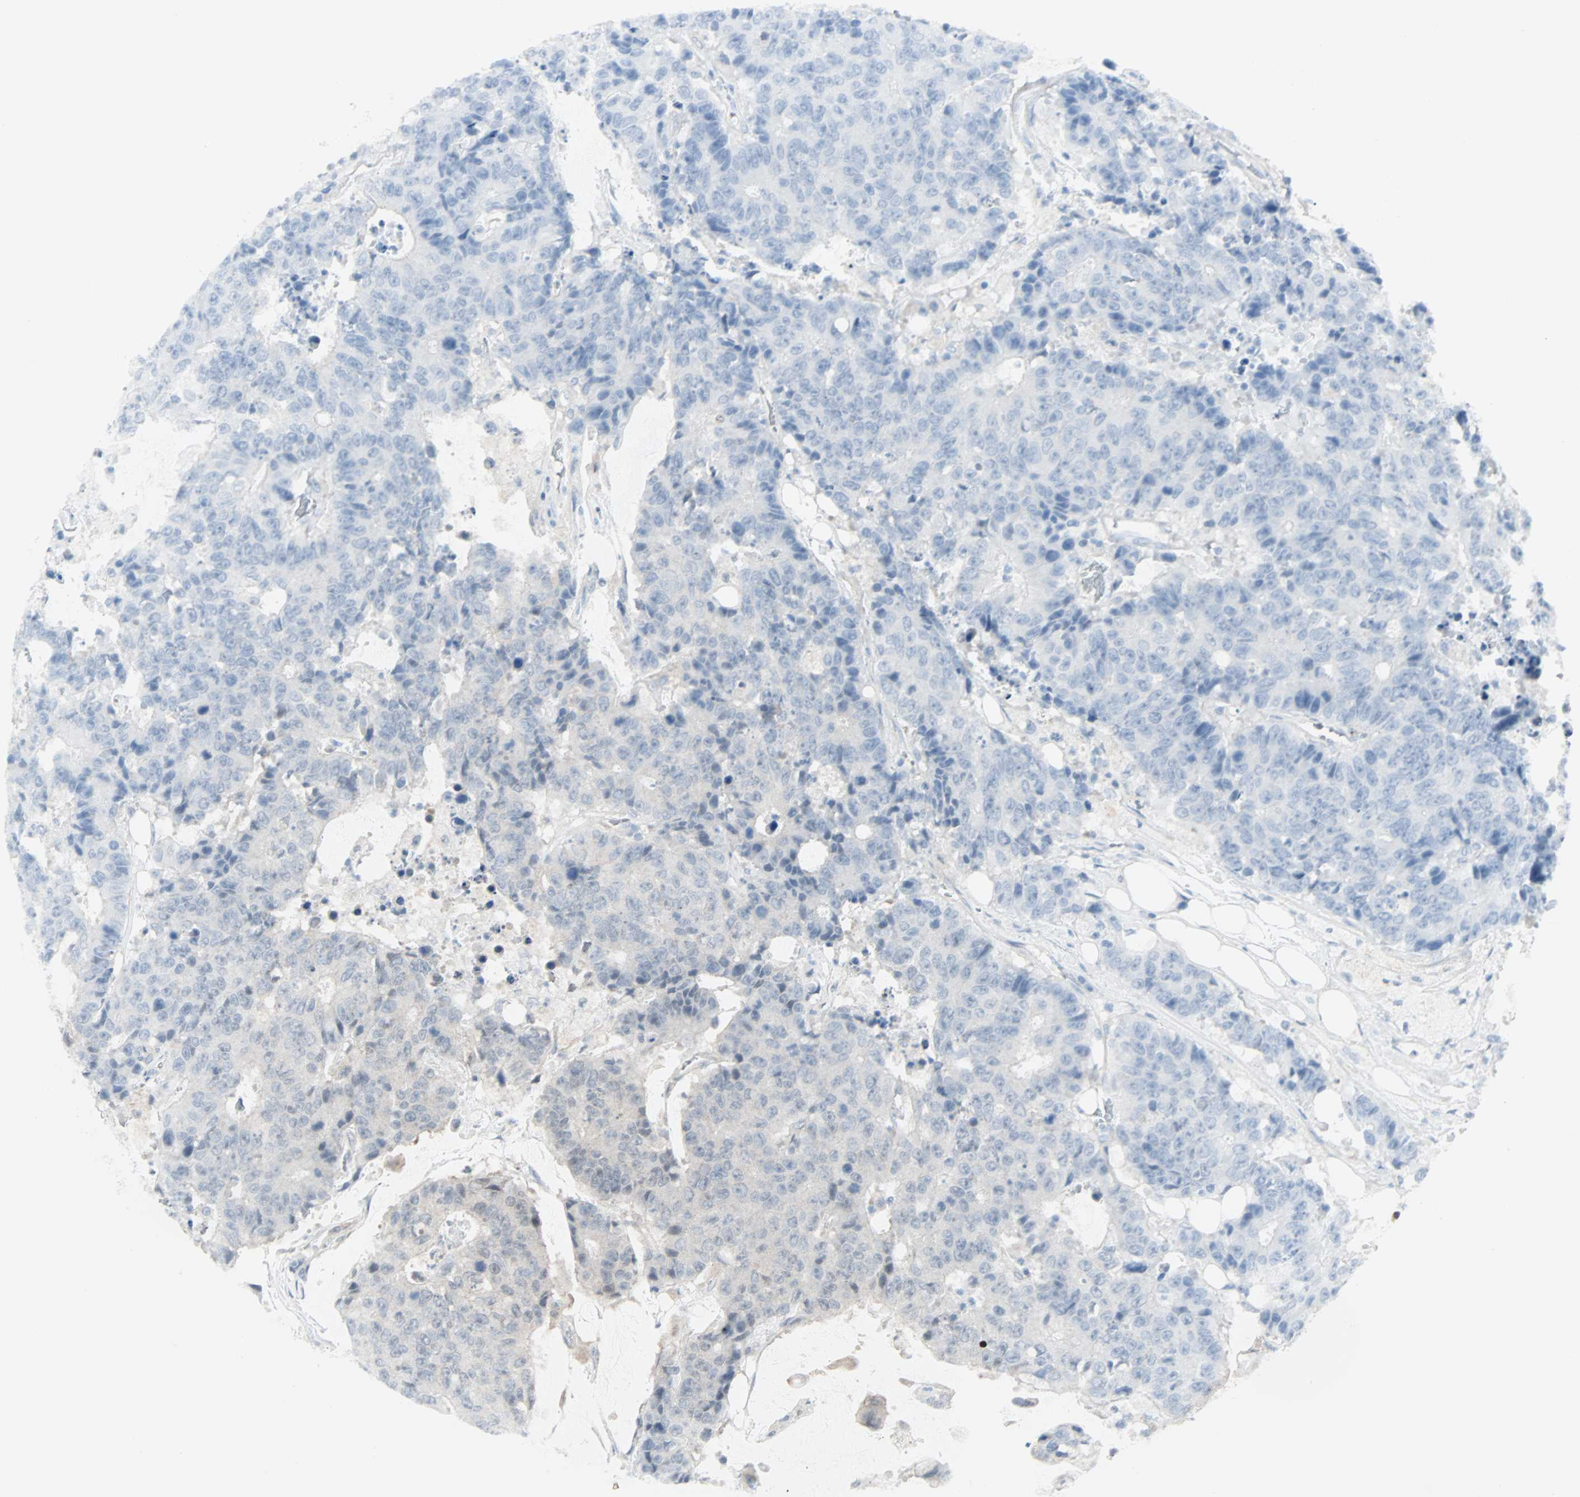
{"staining": {"intensity": "negative", "quantity": "none", "location": "none"}, "tissue": "colorectal cancer", "cell_type": "Tumor cells", "image_type": "cancer", "snomed": [{"axis": "morphology", "description": "Adenocarcinoma, NOS"}, {"axis": "topography", "description": "Colon"}], "caption": "A photomicrograph of human colorectal cancer (adenocarcinoma) is negative for staining in tumor cells.", "gene": "KDM4A", "patient": {"sex": "female", "age": 86}}